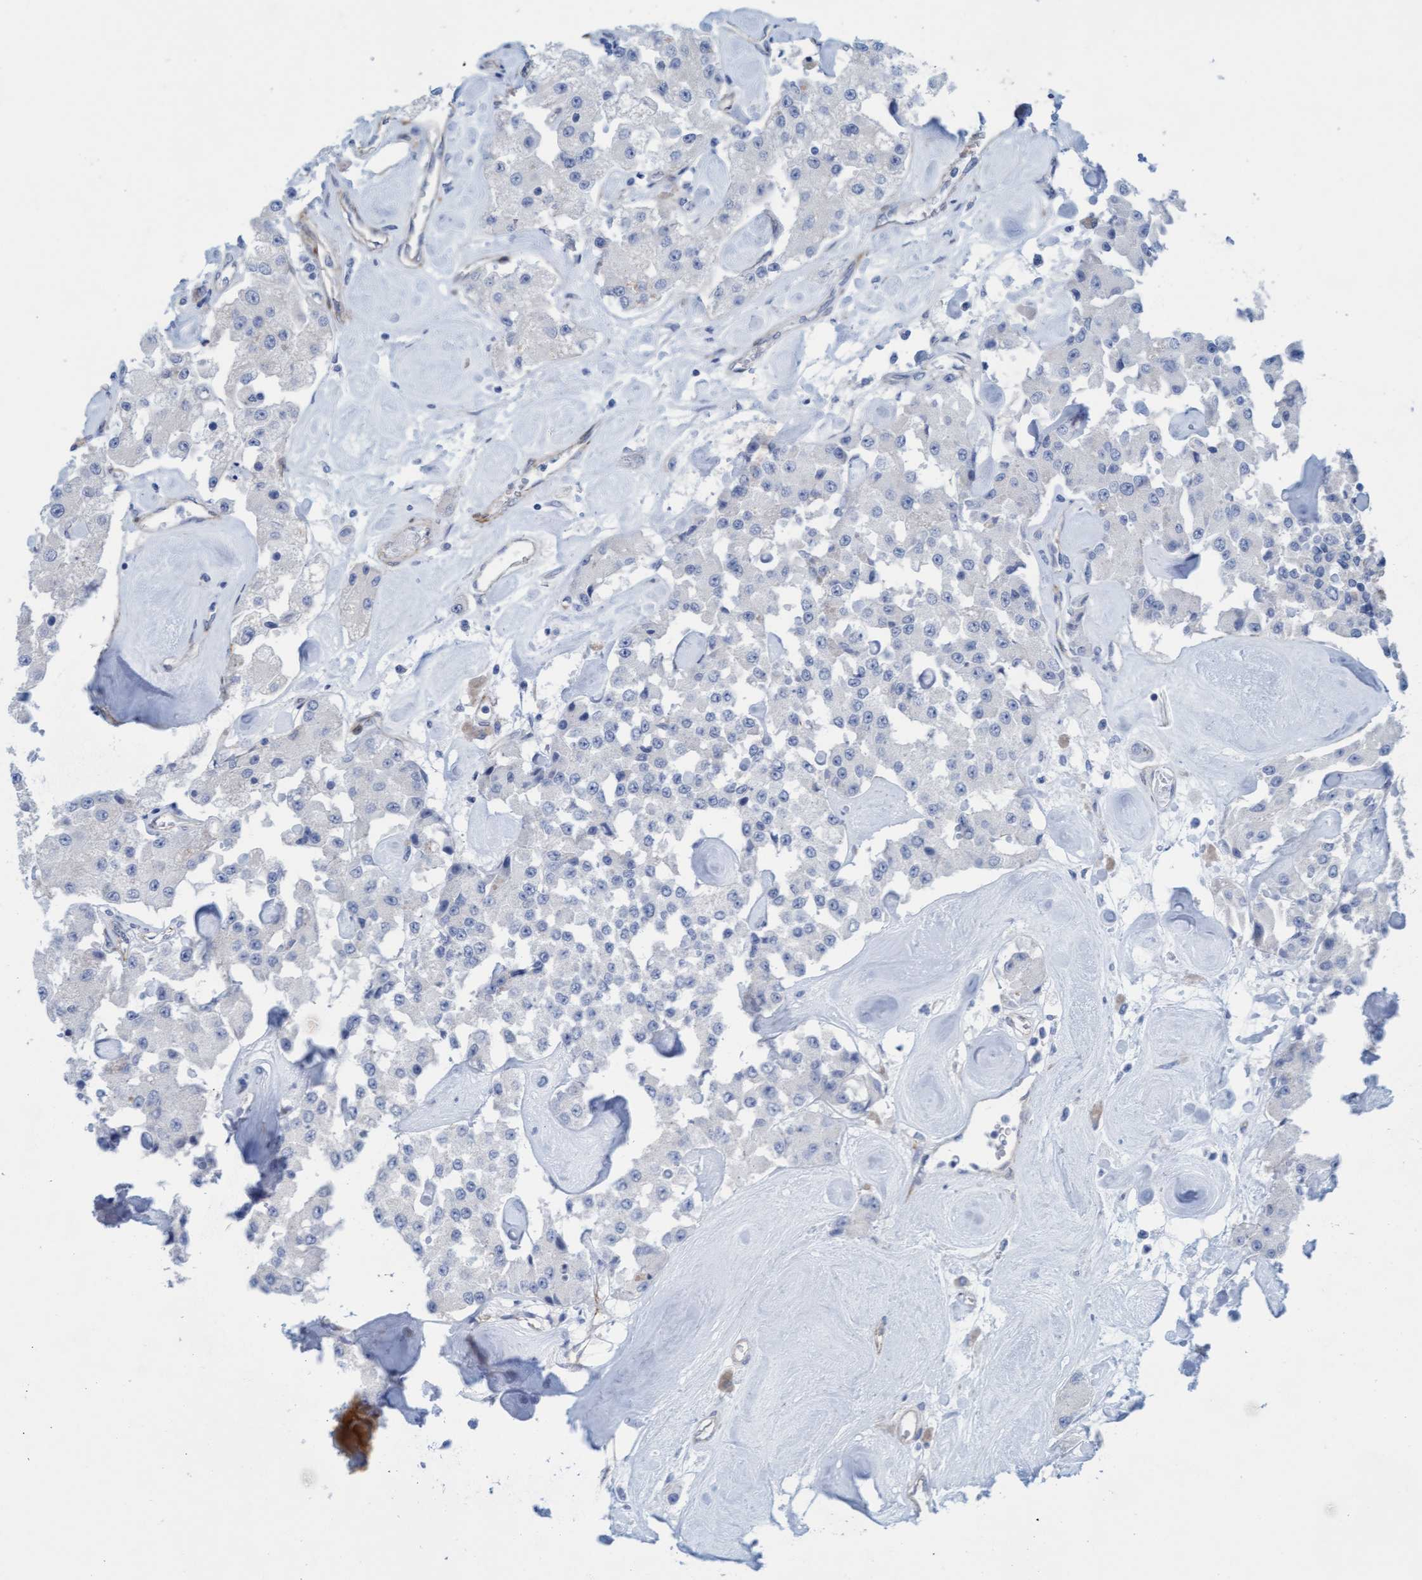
{"staining": {"intensity": "negative", "quantity": "none", "location": "none"}, "tissue": "carcinoid", "cell_type": "Tumor cells", "image_type": "cancer", "snomed": [{"axis": "morphology", "description": "Carcinoid, malignant, NOS"}, {"axis": "topography", "description": "Pancreas"}], "caption": "Immunohistochemistry micrograph of neoplastic tissue: malignant carcinoid stained with DAB exhibits no significant protein staining in tumor cells.", "gene": "MTFR1", "patient": {"sex": "male", "age": 41}}